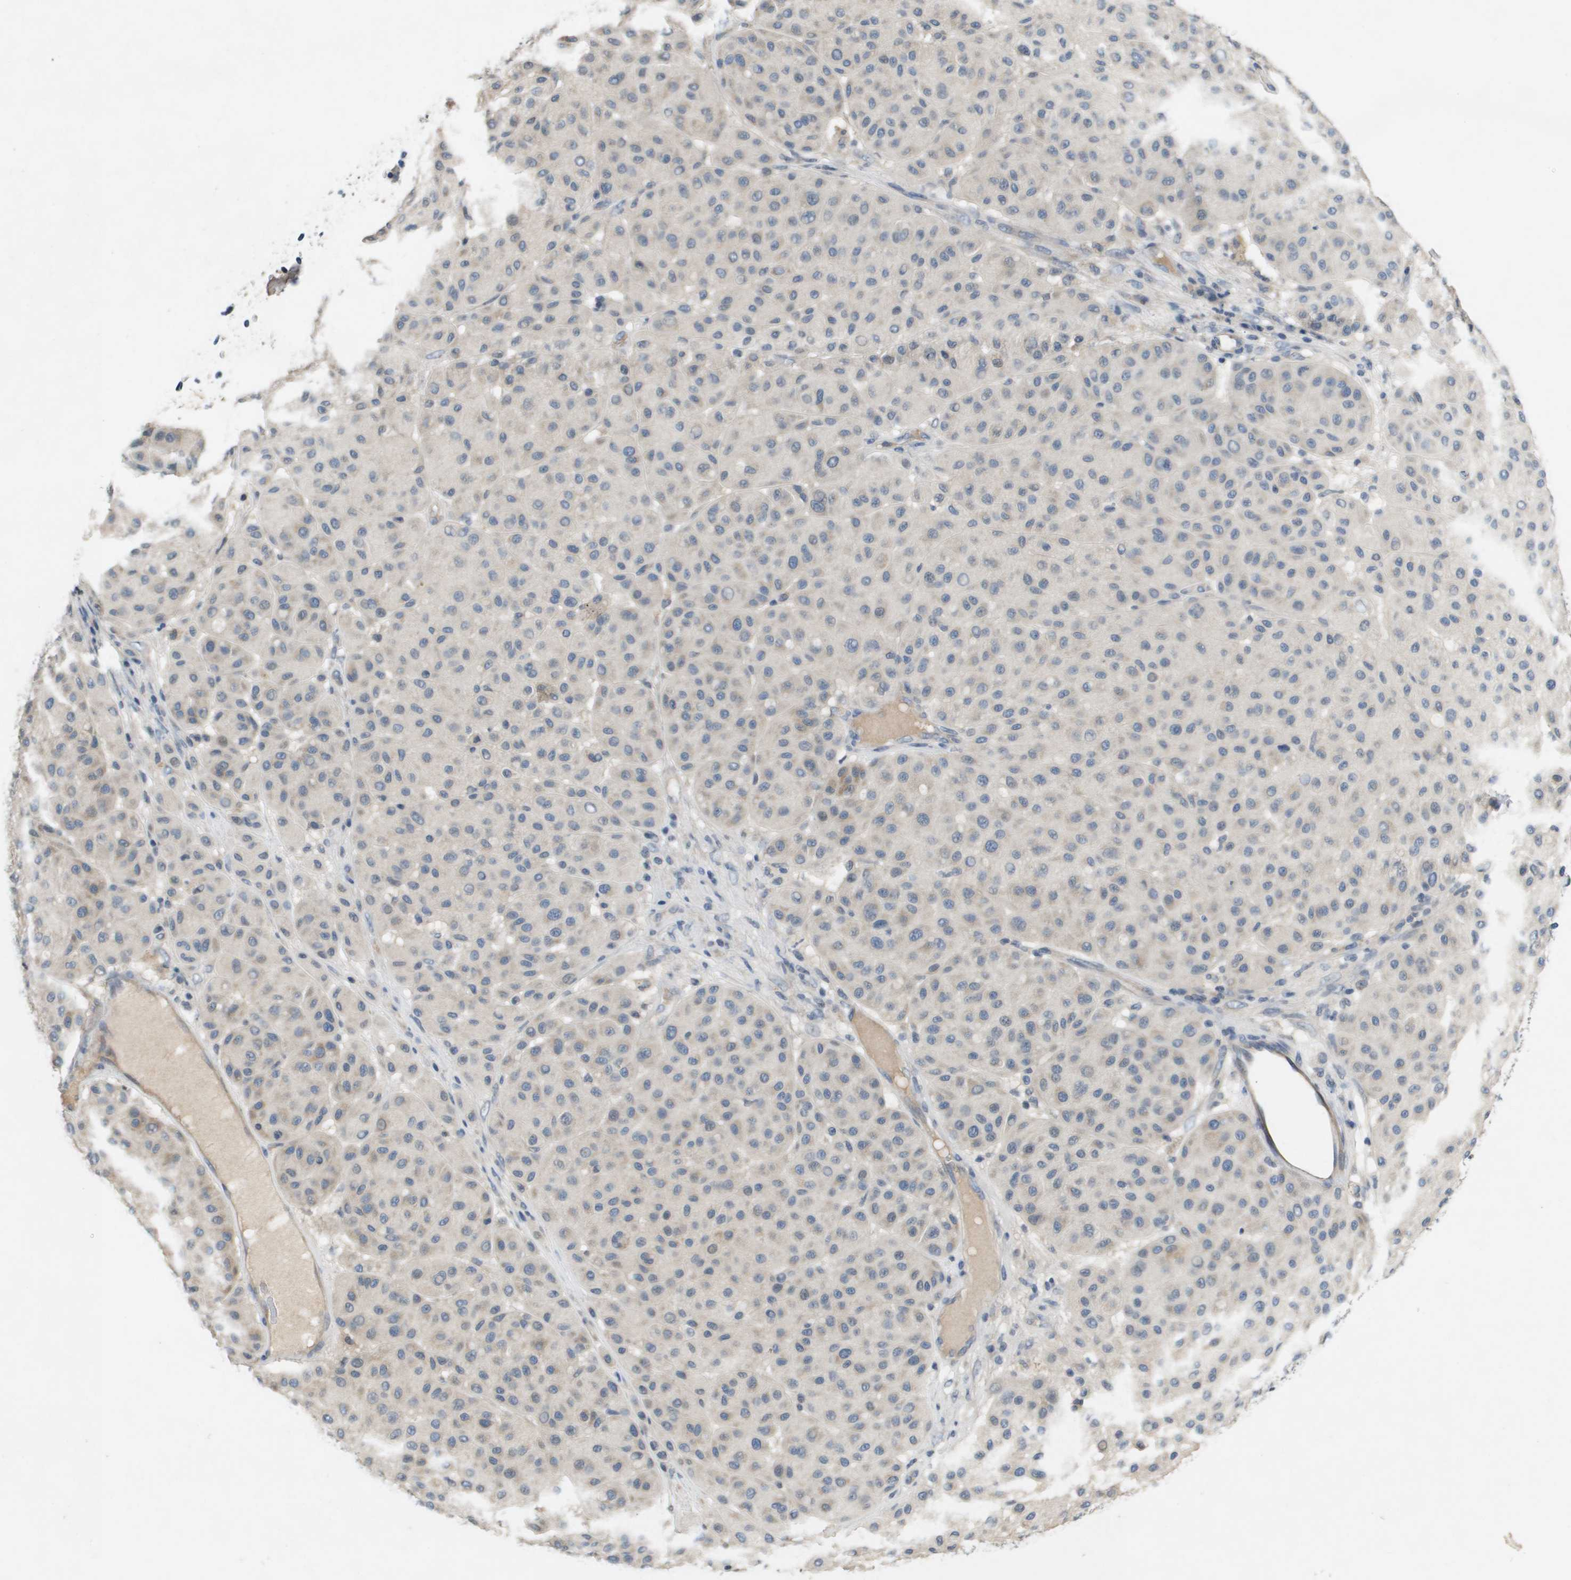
{"staining": {"intensity": "weak", "quantity": "<25%", "location": "cytoplasmic/membranous"}, "tissue": "melanoma", "cell_type": "Tumor cells", "image_type": "cancer", "snomed": [{"axis": "morphology", "description": "Normal tissue, NOS"}, {"axis": "morphology", "description": "Malignant melanoma, Metastatic site"}, {"axis": "topography", "description": "Skin"}], "caption": "The photomicrograph exhibits no staining of tumor cells in malignant melanoma (metastatic site).", "gene": "CAPN11", "patient": {"sex": "male", "age": 41}}